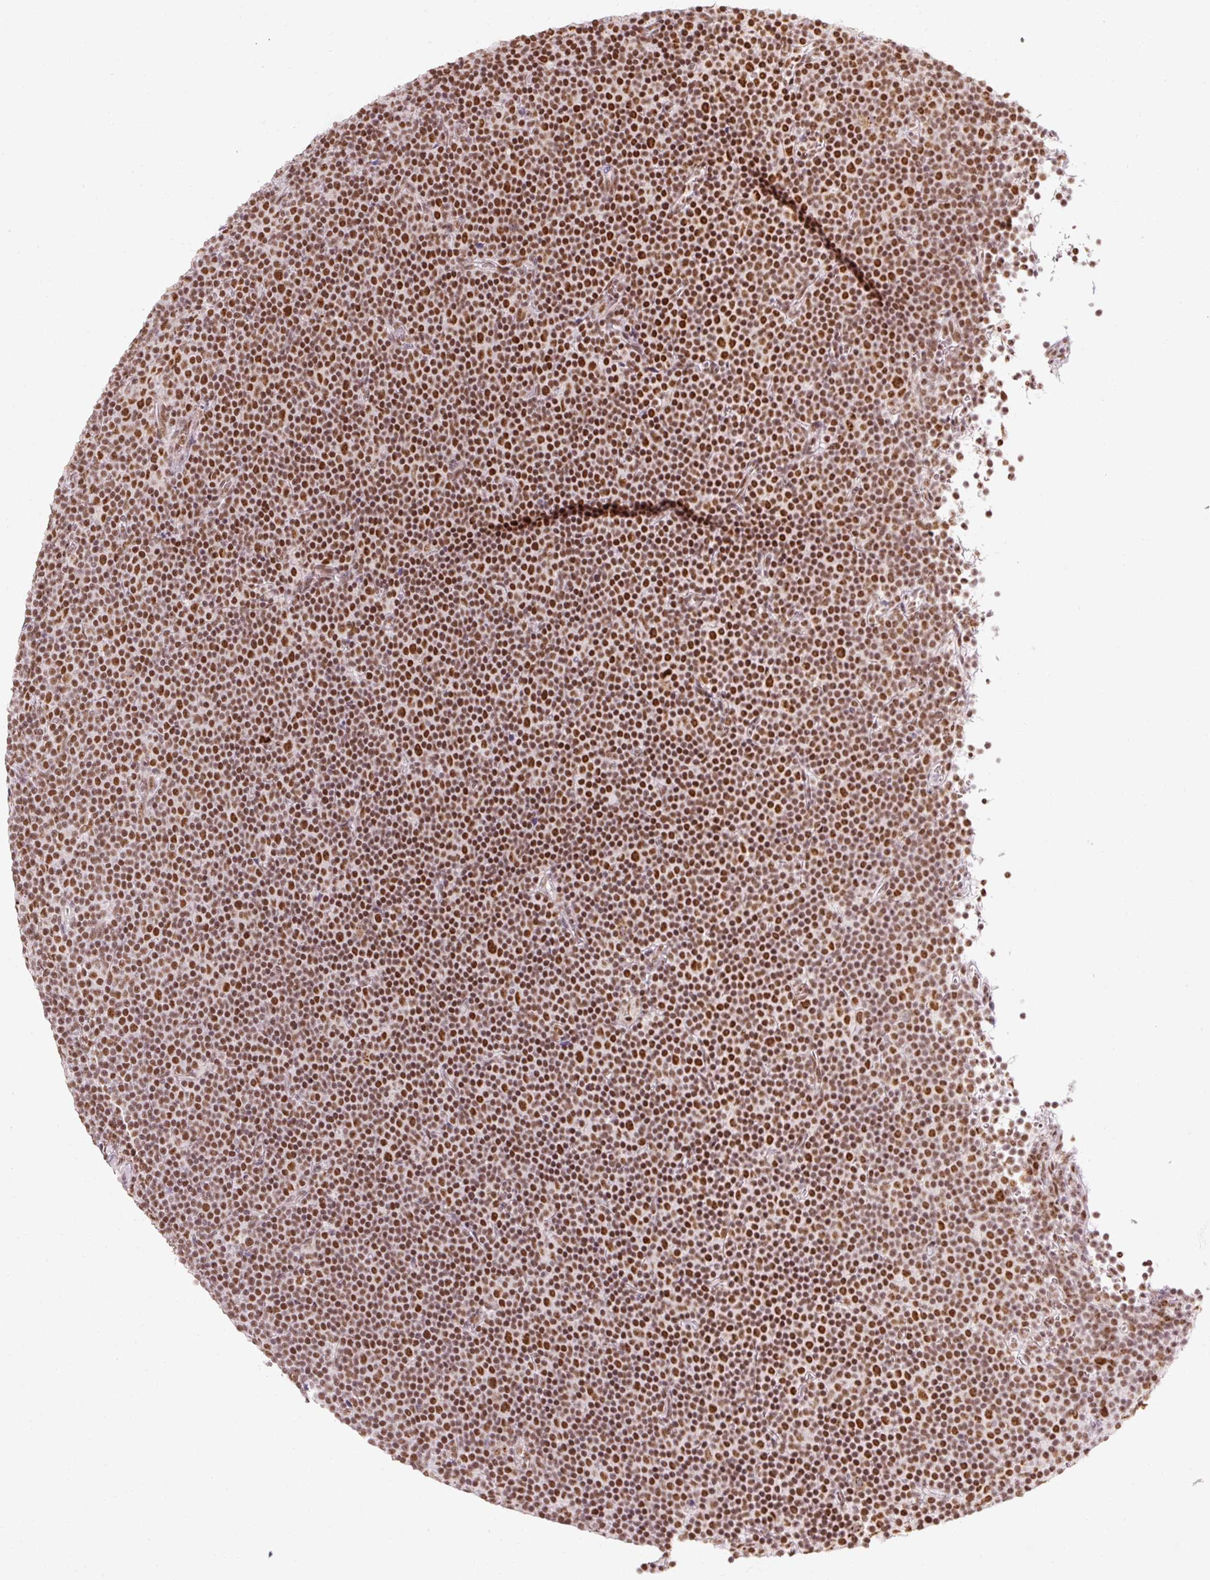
{"staining": {"intensity": "strong", "quantity": ">75%", "location": "nuclear"}, "tissue": "lymphoma", "cell_type": "Tumor cells", "image_type": "cancer", "snomed": [{"axis": "morphology", "description": "Malignant lymphoma, non-Hodgkin's type, Low grade"}, {"axis": "topography", "description": "Lymph node"}], "caption": "About >75% of tumor cells in malignant lymphoma, non-Hodgkin's type (low-grade) display strong nuclear protein expression as visualized by brown immunohistochemical staining.", "gene": "U2AF2", "patient": {"sex": "female", "age": 67}}